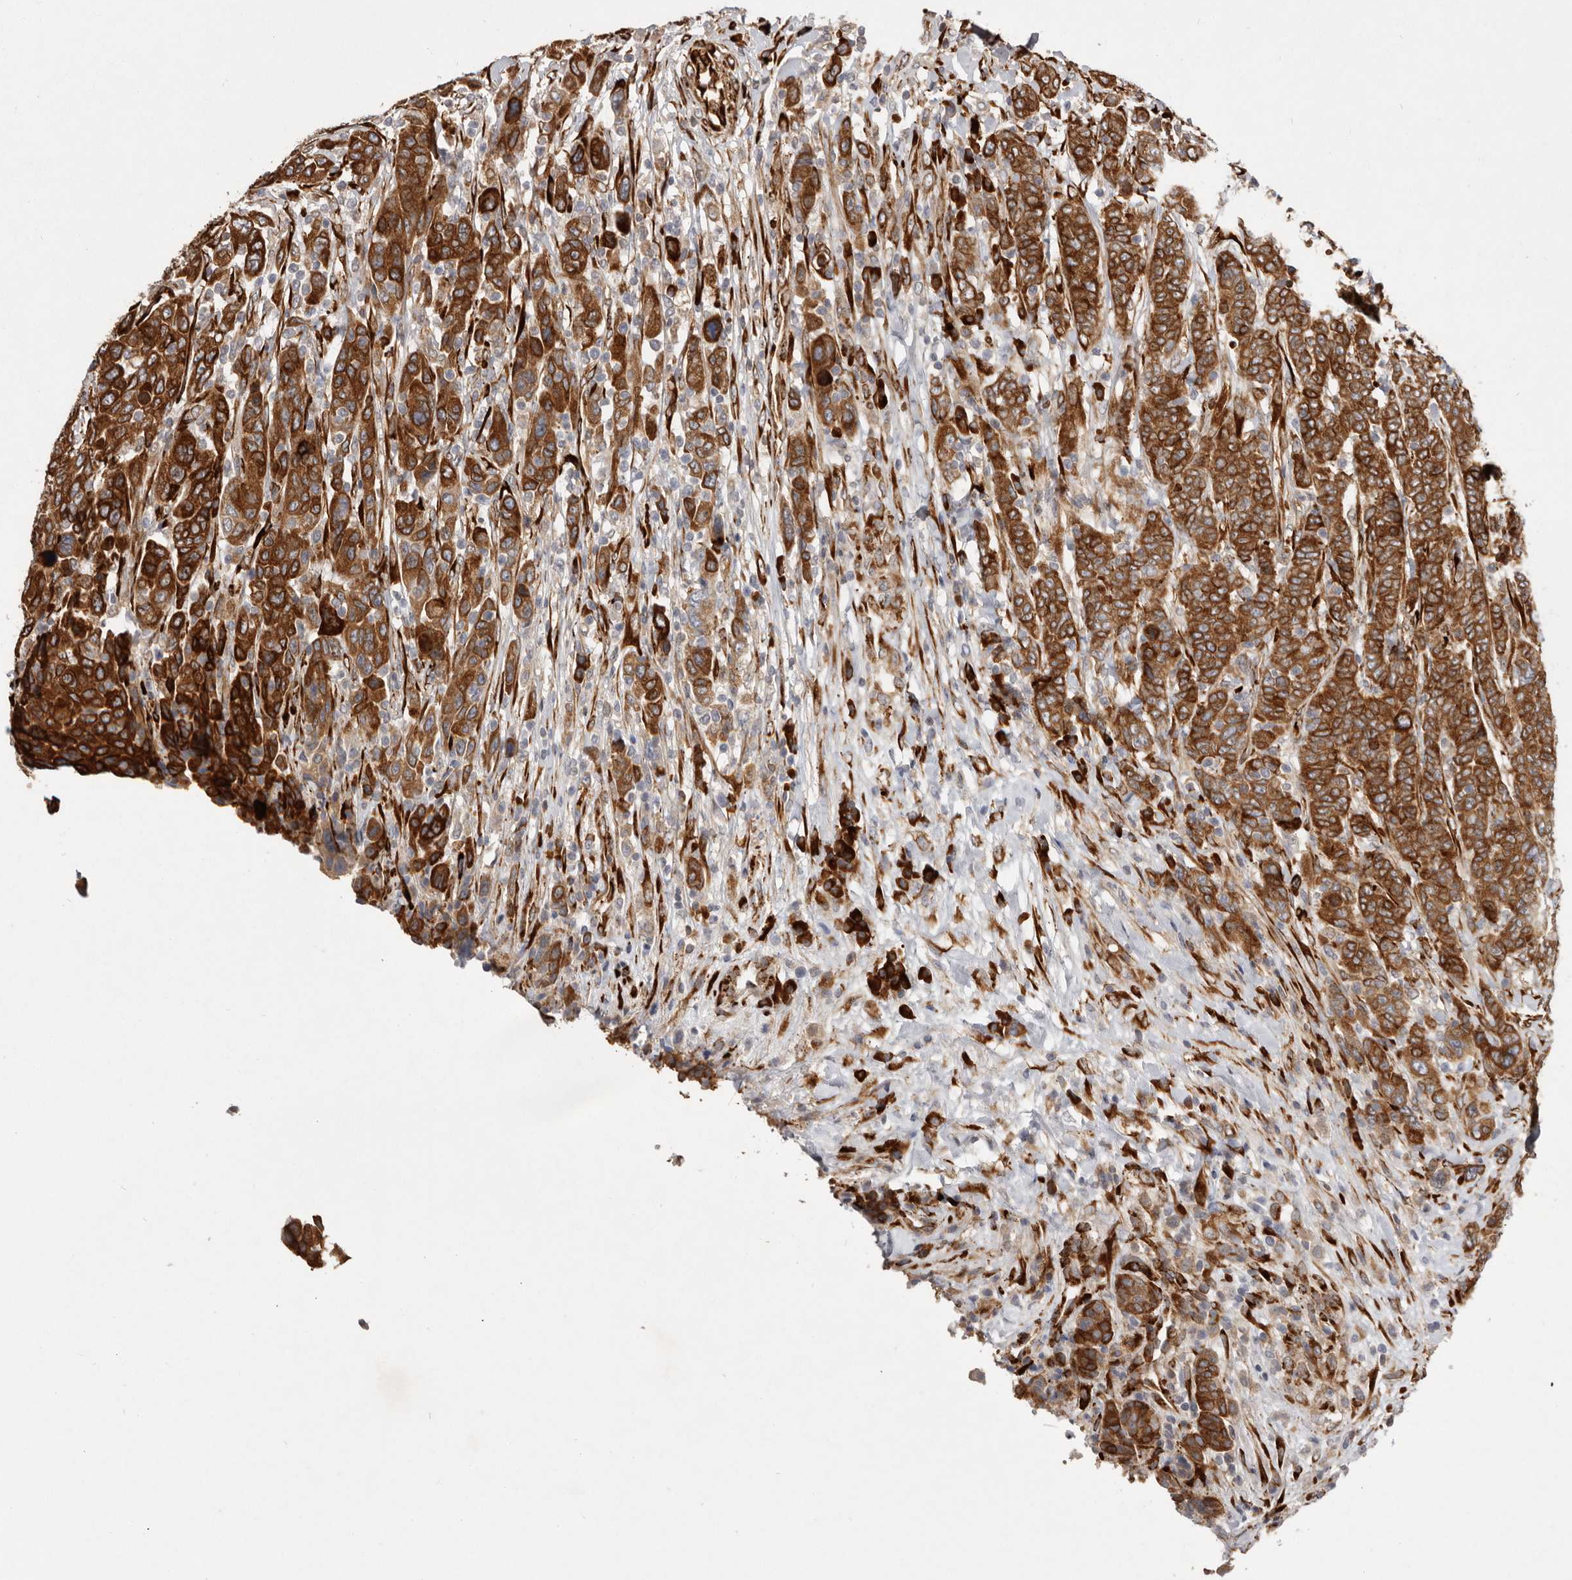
{"staining": {"intensity": "strong", "quantity": ">75%", "location": "cytoplasmic/membranous"}, "tissue": "breast cancer", "cell_type": "Tumor cells", "image_type": "cancer", "snomed": [{"axis": "morphology", "description": "Duct carcinoma"}, {"axis": "topography", "description": "Breast"}], "caption": "Immunohistochemistry (IHC) of breast cancer (infiltrating ductal carcinoma) shows high levels of strong cytoplasmic/membranous staining in about >75% of tumor cells.", "gene": "WDTC1", "patient": {"sex": "female", "age": 37}}